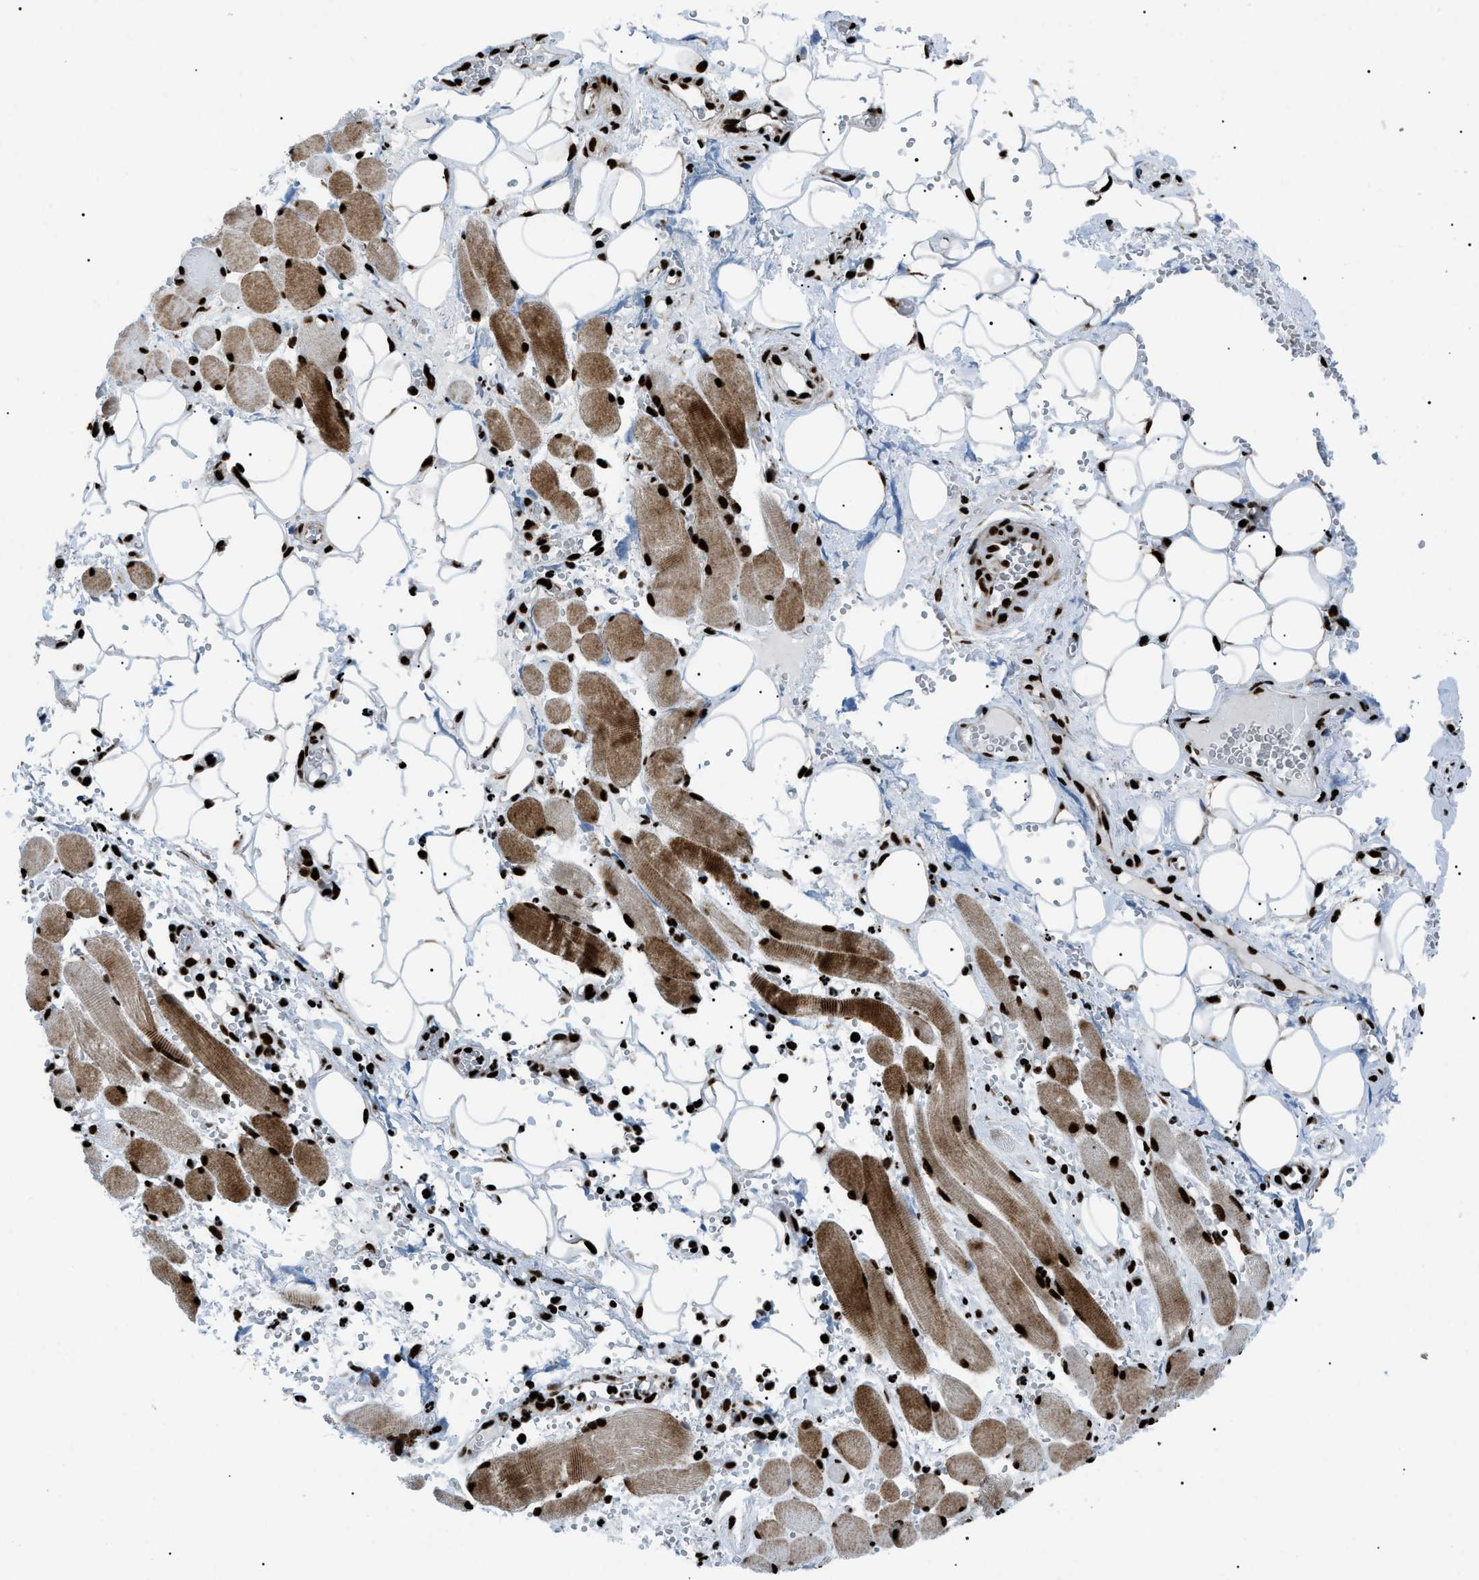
{"staining": {"intensity": "strong", "quantity": "25%-75%", "location": "nuclear"}, "tissue": "adipose tissue", "cell_type": "Adipocytes", "image_type": "normal", "snomed": [{"axis": "morphology", "description": "Squamous cell carcinoma, NOS"}, {"axis": "topography", "description": "Oral tissue"}, {"axis": "topography", "description": "Head-Neck"}], "caption": "An immunohistochemistry (IHC) photomicrograph of benign tissue is shown. Protein staining in brown shows strong nuclear positivity in adipose tissue within adipocytes. (brown staining indicates protein expression, while blue staining denotes nuclei).", "gene": "HNRNPK", "patient": {"sex": "female", "age": 50}}